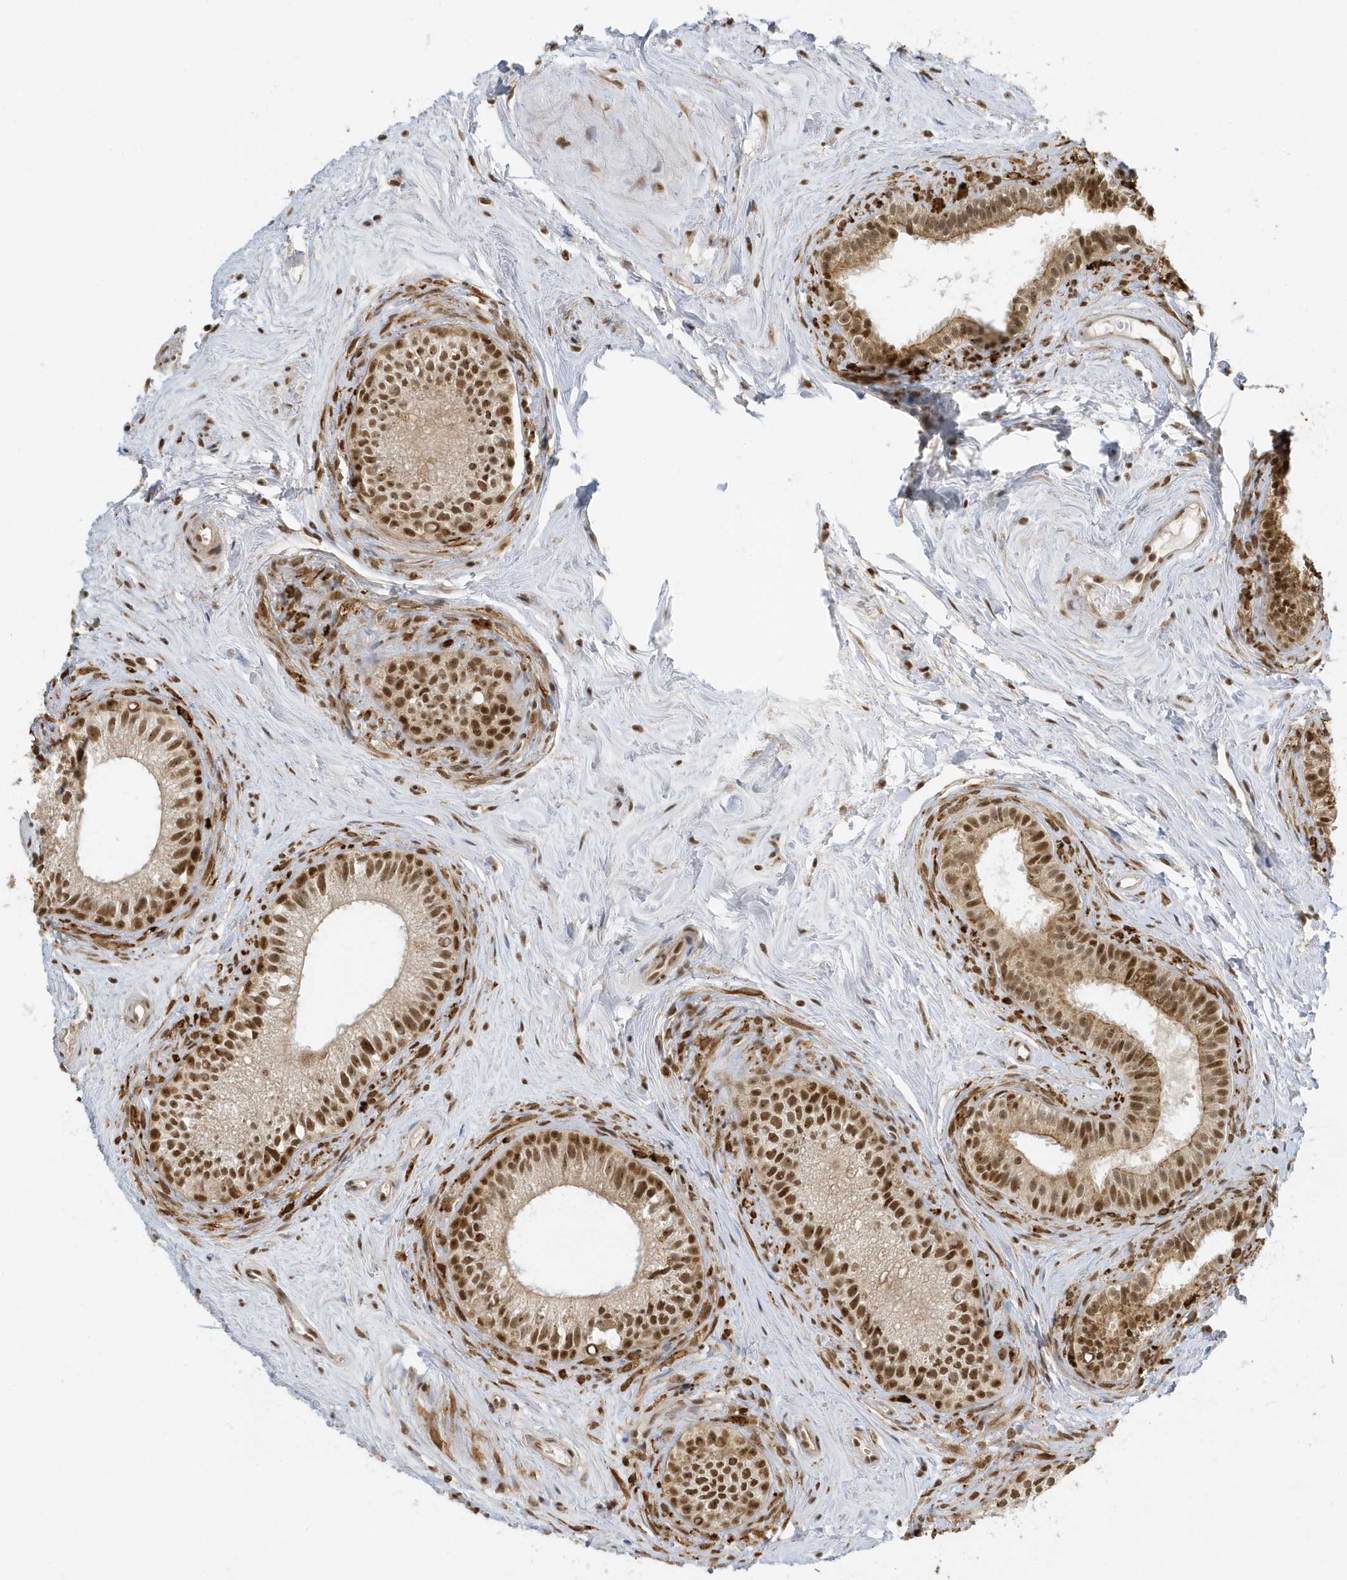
{"staining": {"intensity": "moderate", "quantity": ">75%", "location": "cytoplasmic/membranous,nuclear"}, "tissue": "epididymis", "cell_type": "Glandular cells", "image_type": "normal", "snomed": [{"axis": "morphology", "description": "Normal tissue, NOS"}, {"axis": "topography", "description": "Epididymis"}], "caption": "DAB immunohistochemical staining of normal human epididymis exhibits moderate cytoplasmic/membranous,nuclear protein positivity in about >75% of glandular cells. The protein of interest is shown in brown color, while the nuclei are stained blue.", "gene": "ZNF740", "patient": {"sex": "male", "age": 71}}